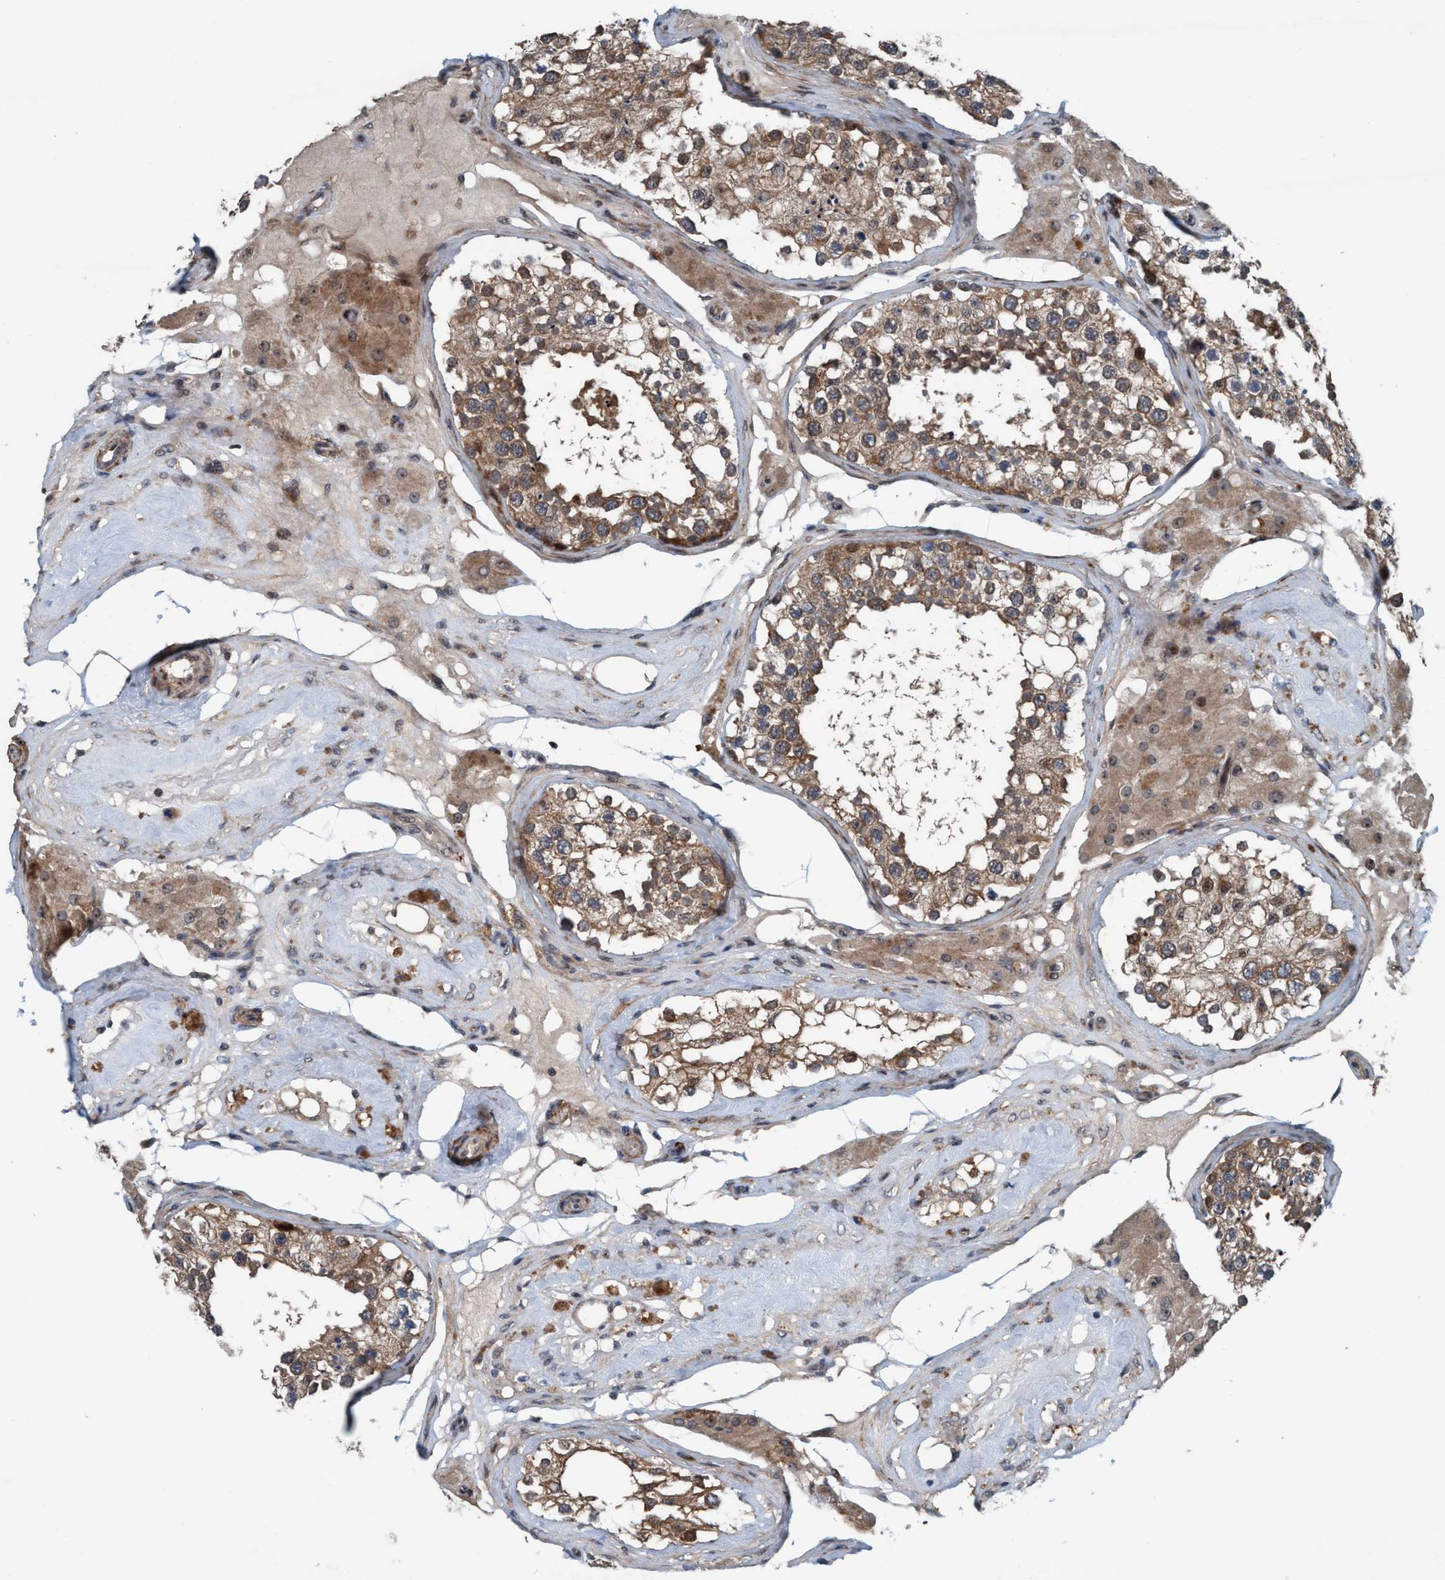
{"staining": {"intensity": "moderate", "quantity": ">75%", "location": "cytoplasmic/membranous"}, "tissue": "testis", "cell_type": "Cells in seminiferous ducts", "image_type": "normal", "snomed": [{"axis": "morphology", "description": "Normal tissue, NOS"}, {"axis": "topography", "description": "Testis"}], "caption": "High-magnification brightfield microscopy of benign testis stained with DAB (3,3'-diaminobenzidine) (brown) and counterstained with hematoxylin (blue). cells in seminiferous ducts exhibit moderate cytoplasmic/membranous staining is appreciated in about>75% of cells. (Stains: DAB (3,3'-diaminobenzidine) in brown, nuclei in blue, Microscopy: brightfield microscopy at high magnification).", "gene": "NISCH", "patient": {"sex": "male", "age": 68}}